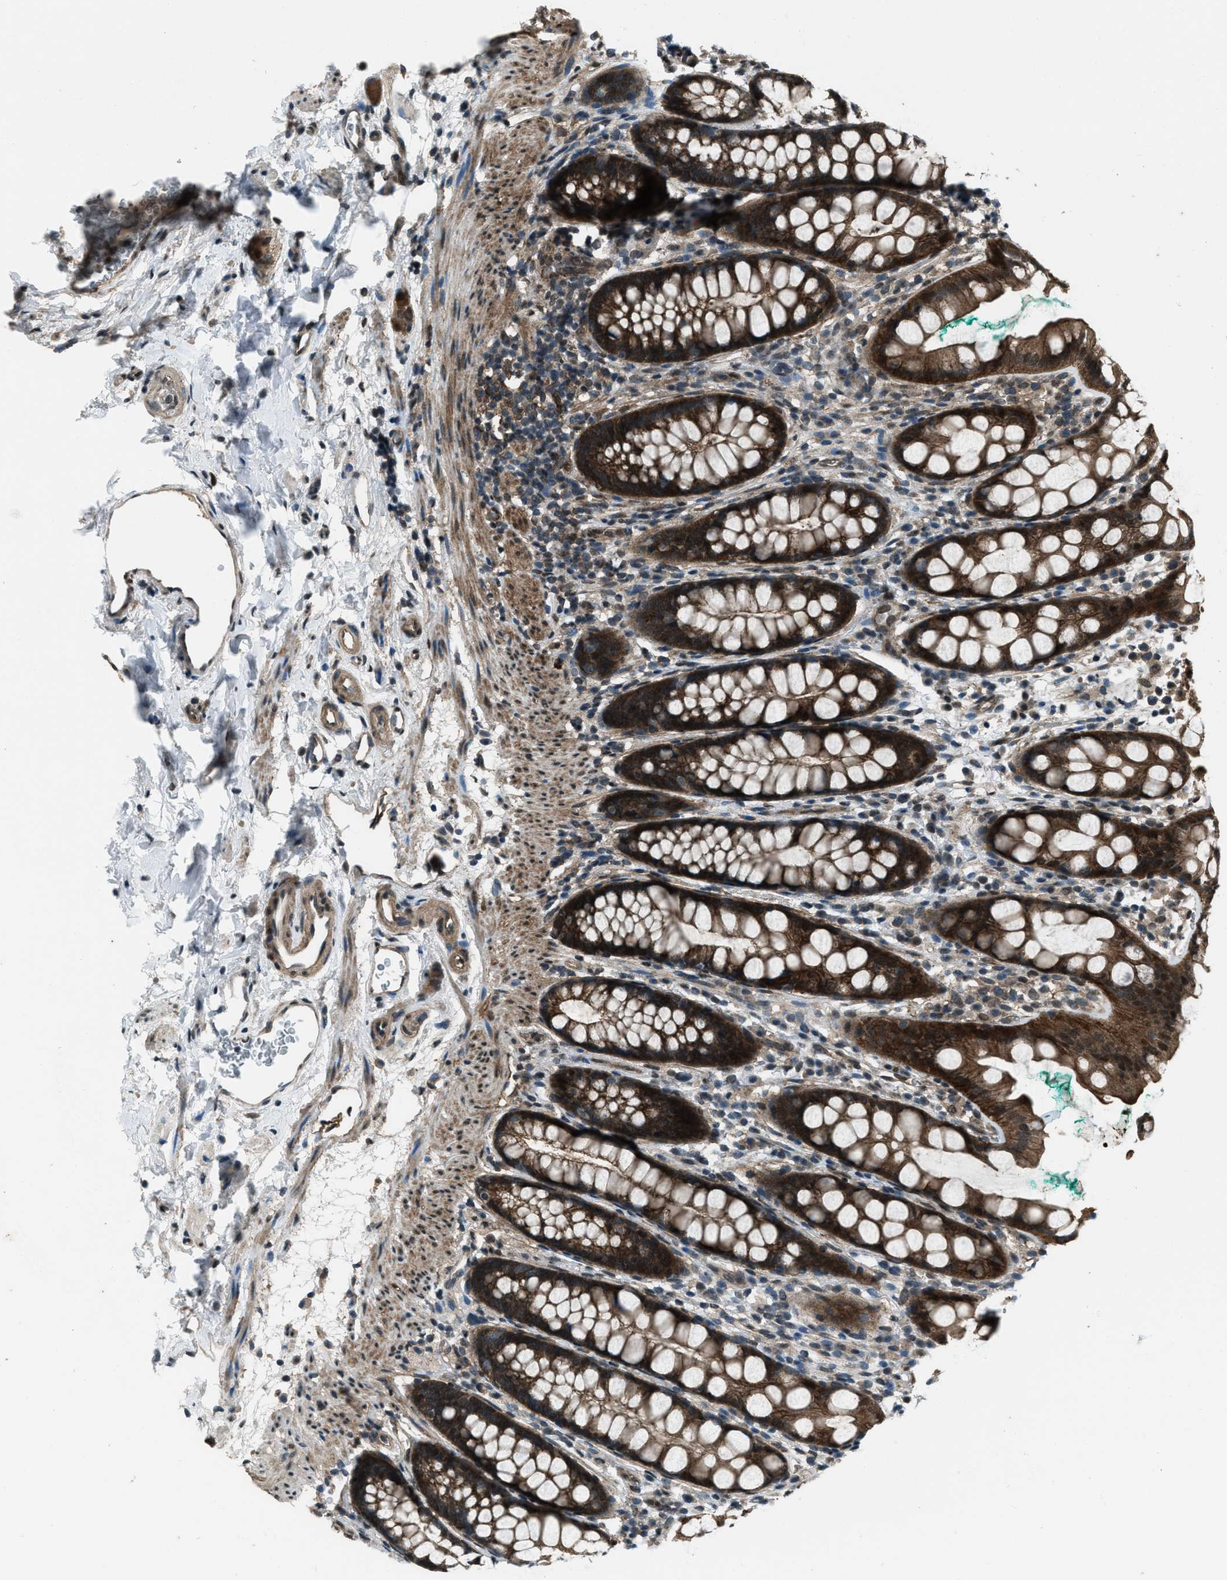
{"staining": {"intensity": "strong", "quantity": ">75%", "location": "cytoplasmic/membranous"}, "tissue": "rectum", "cell_type": "Glandular cells", "image_type": "normal", "snomed": [{"axis": "morphology", "description": "Normal tissue, NOS"}, {"axis": "topography", "description": "Rectum"}], "caption": "An image of human rectum stained for a protein displays strong cytoplasmic/membranous brown staining in glandular cells. Using DAB (3,3'-diaminobenzidine) (brown) and hematoxylin (blue) stains, captured at high magnification using brightfield microscopy.", "gene": "SVIL", "patient": {"sex": "female", "age": 65}}